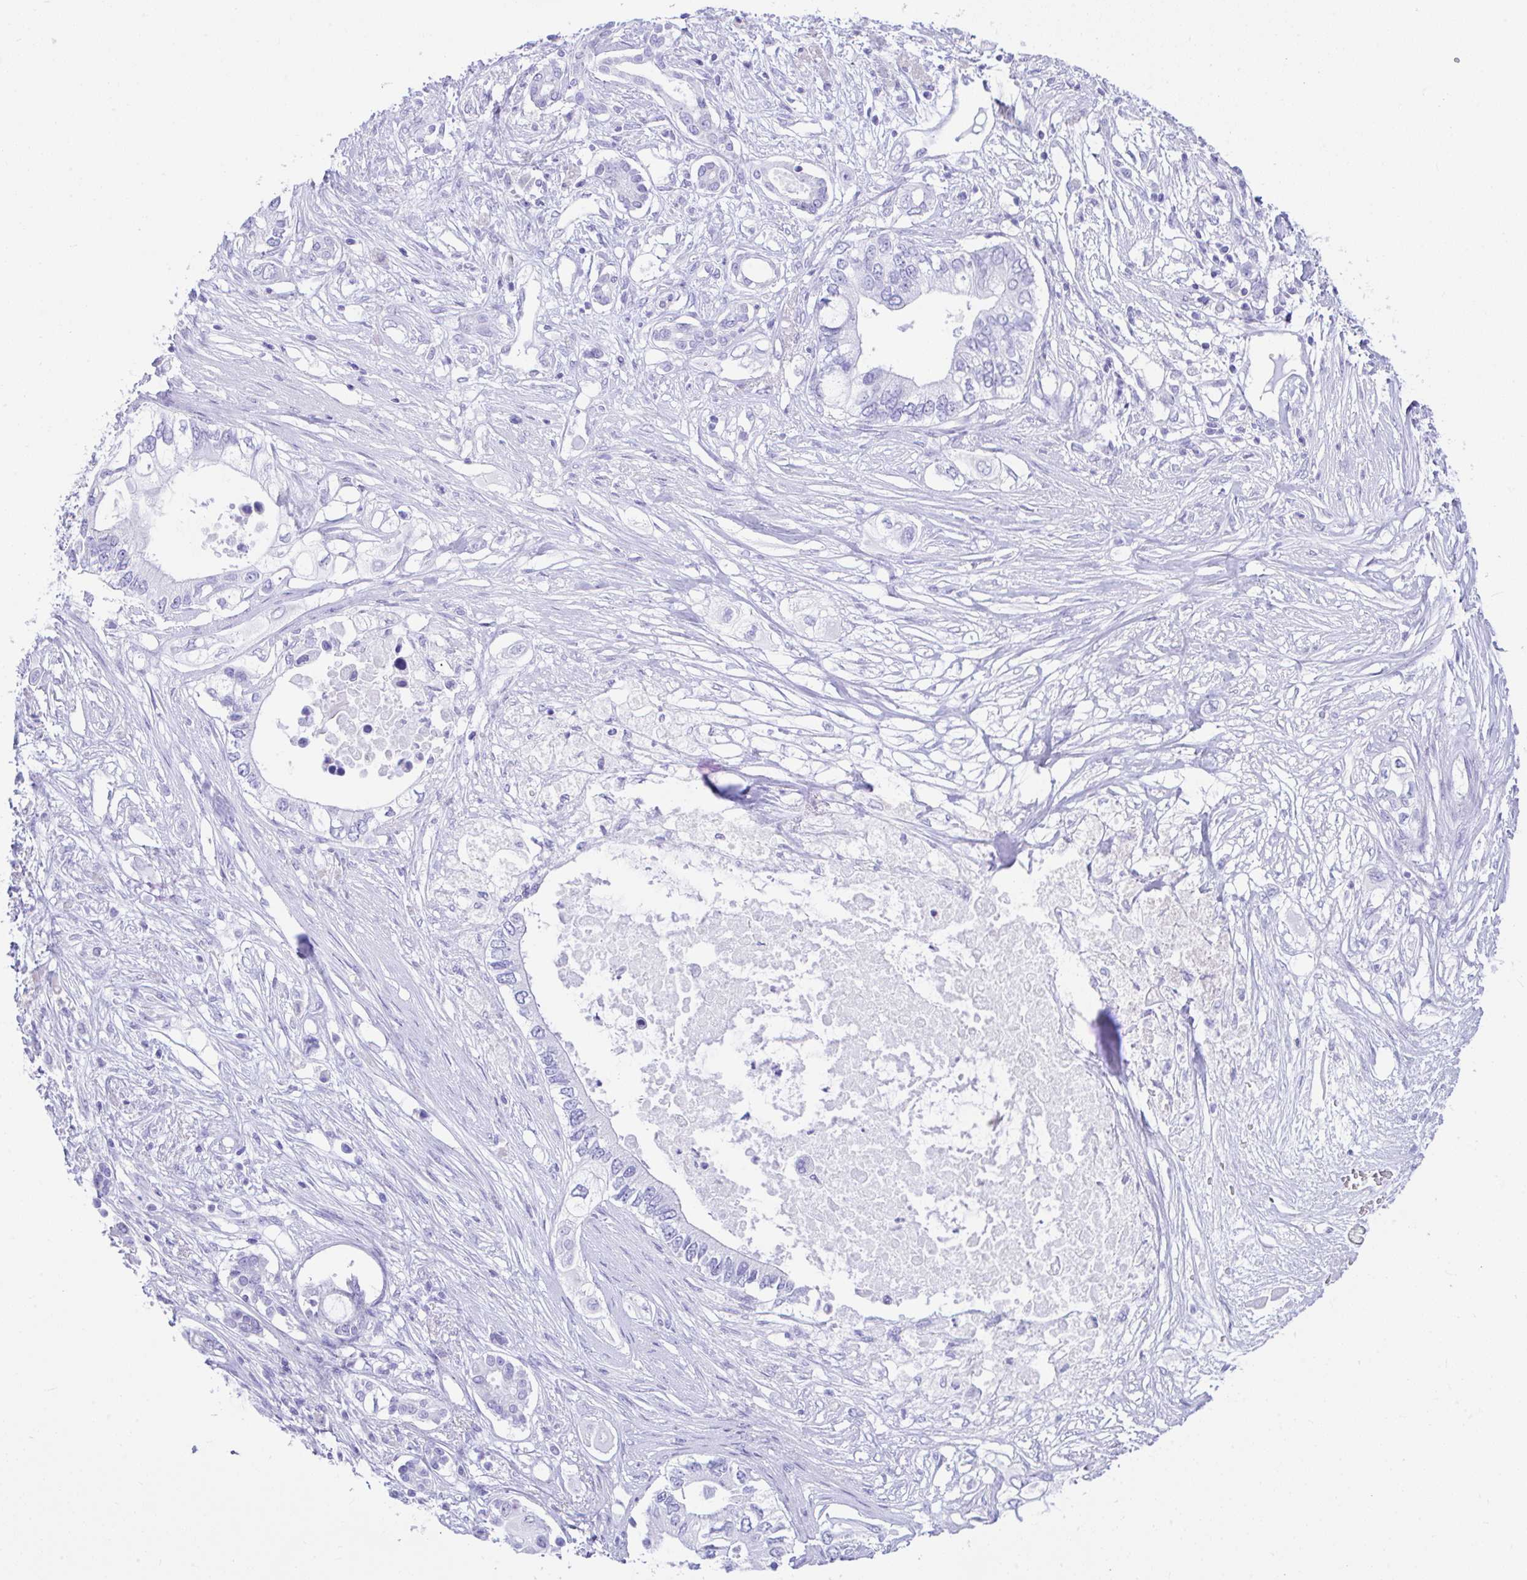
{"staining": {"intensity": "negative", "quantity": "none", "location": "none"}, "tissue": "pancreatic cancer", "cell_type": "Tumor cells", "image_type": "cancer", "snomed": [{"axis": "morphology", "description": "Adenocarcinoma, NOS"}, {"axis": "topography", "description": "Pancreas"}], "caption": "Tumor cells show no significant positivity in pancreatic cancer (adenocarcinoma).", "gene": "SEL1L2", "patient": {"sex": "female", "age": 63}}